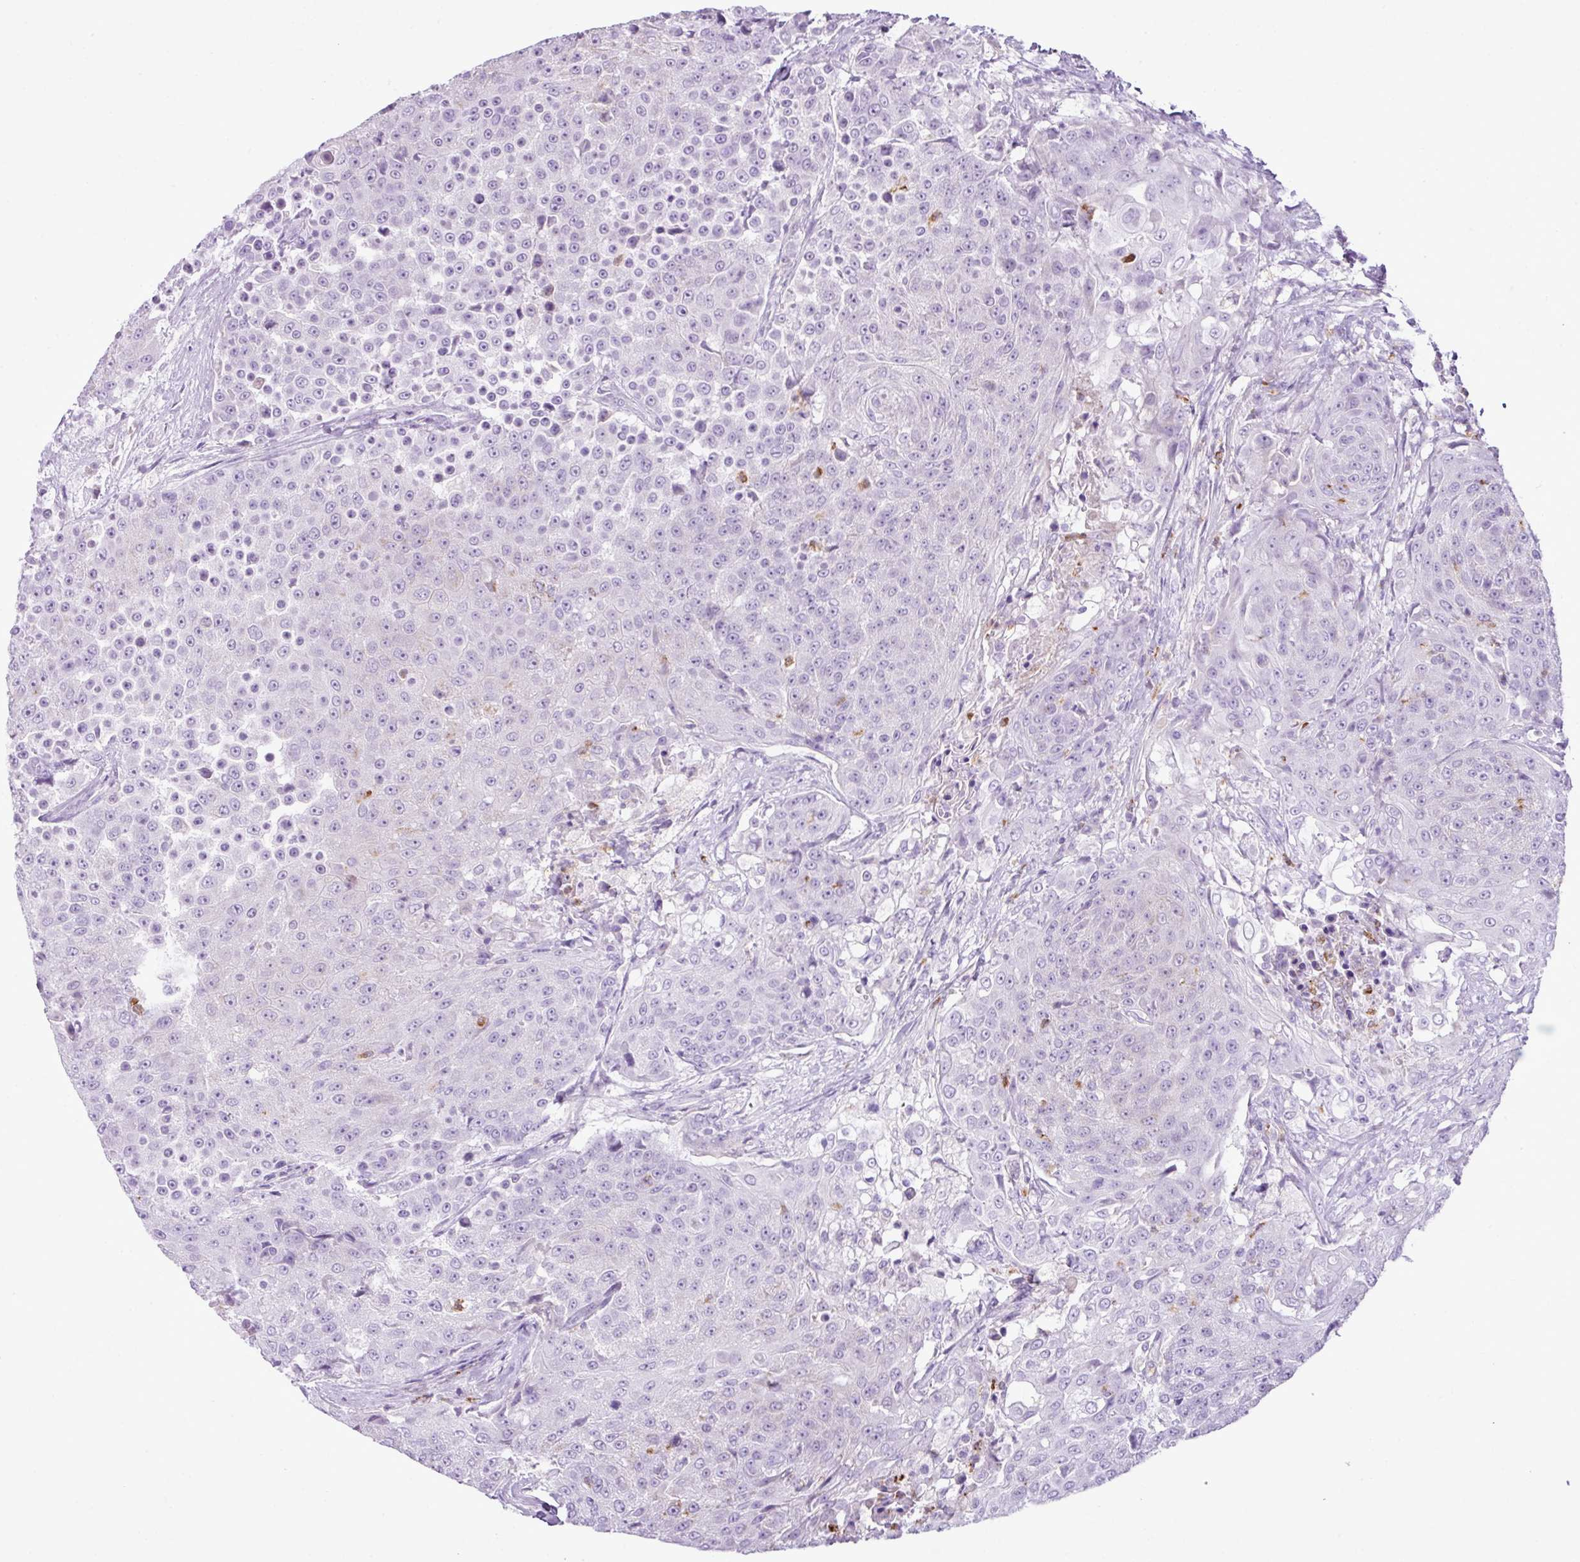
{"staining": {"intensity": "negative", "quantity": "none", "location": "none"}, "tissue": "urothelial cancer", "cell_type": "Tumor cells", "image_type": "cancer", "snomed": [{"axis": "morphology", "description": "Urothelial carcinoma, High grade"}, {"axis": "topography", "description": "Urinary bladder"}], "caption": "There is no significant staining in tumor cells of urothelial cancer. (DAB (3,3'-diaminobenzidine) IHC visualized using brightfield microscopy, high magnification).", "gene": "HTR3E", "patient": {"sex": "female", "age": 63}}